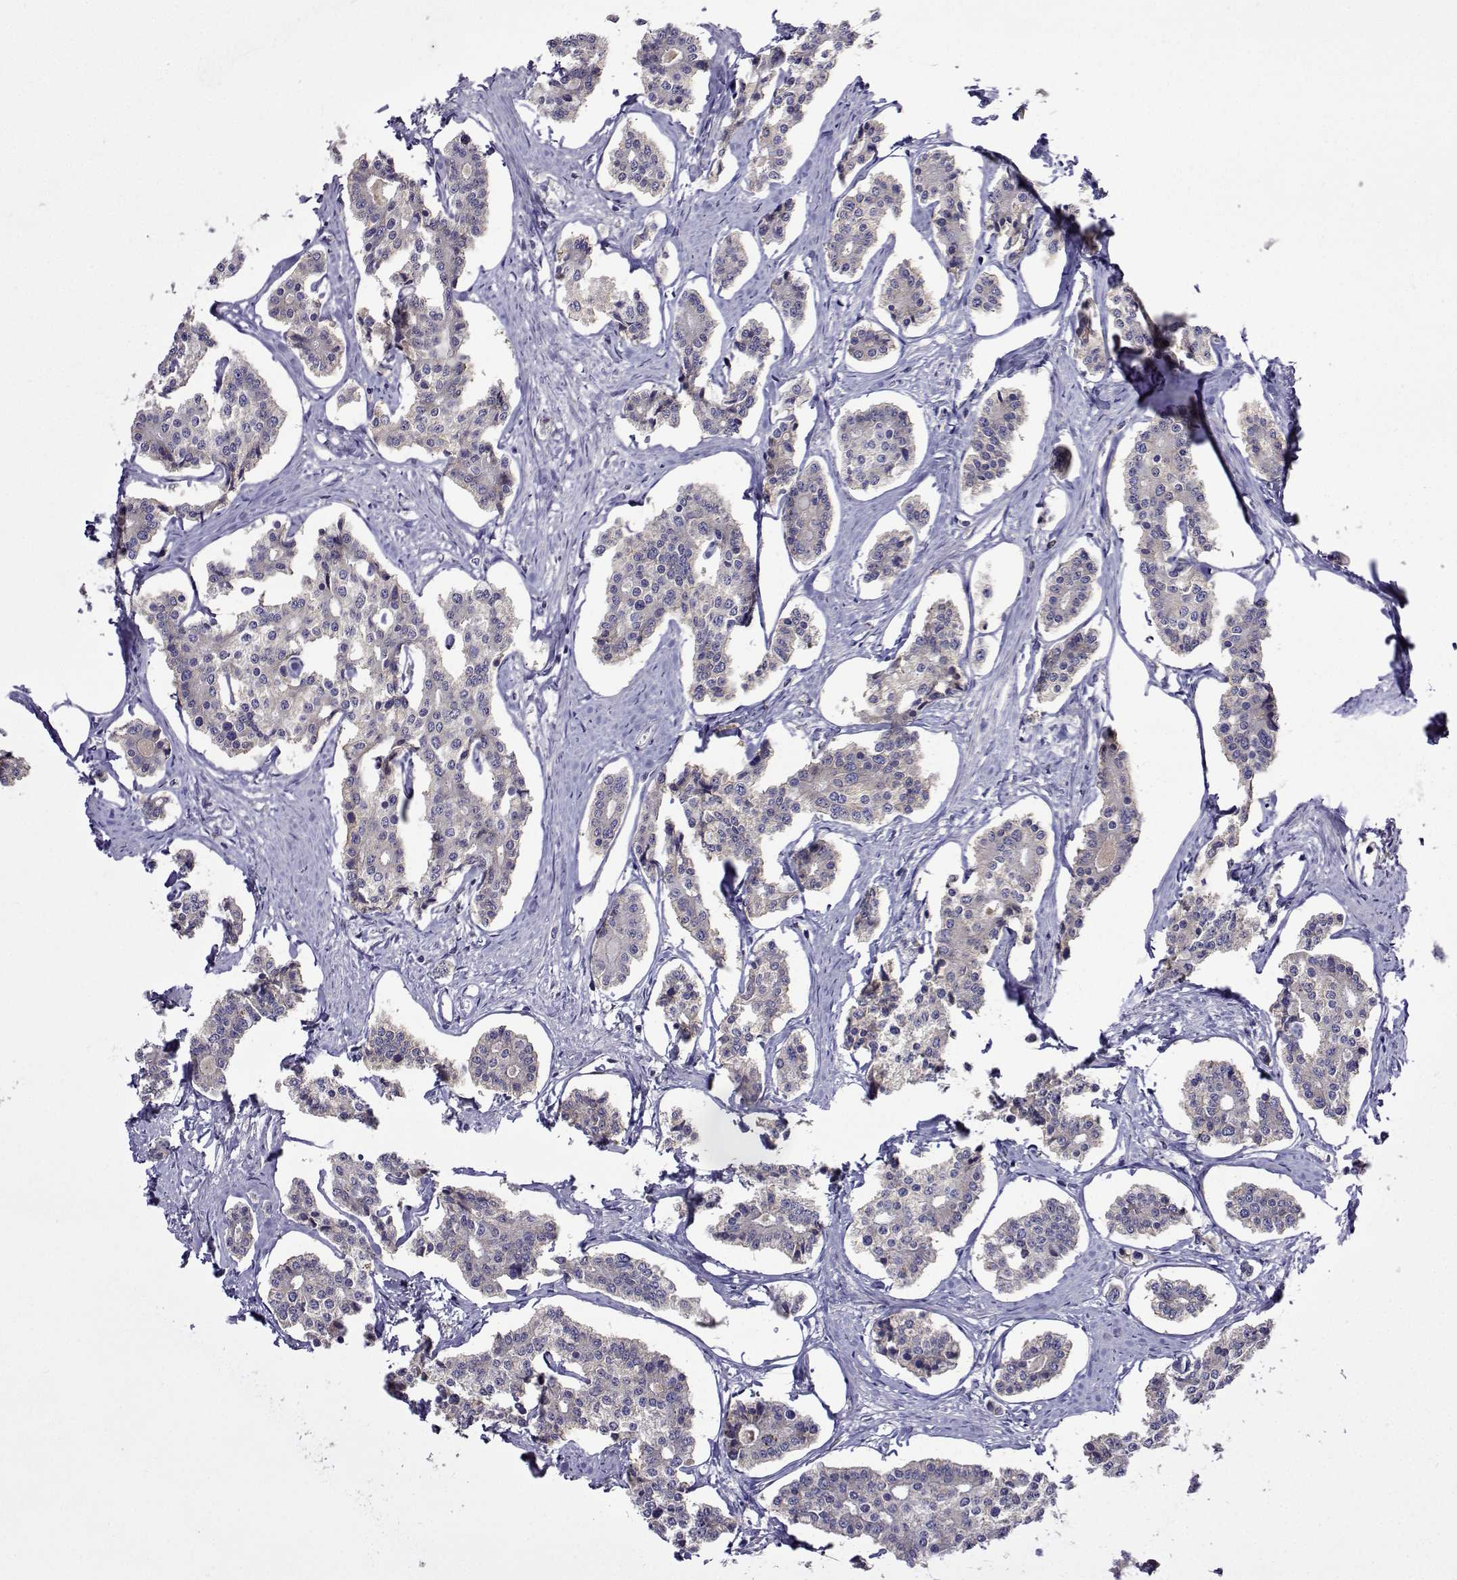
{"staining": {"intensity": "negative", "quantity": "none", "location": "none"}, "tissue": "carcinoid", "cell_type": "Tumor cells", "image_type": "cancer", "snomed": [{"axis": "morphology", "description": "Carcinoid, malignant, NOS"}, {"axis": "topography", "description": "Small intestine"}], "caption": "An immunohistochemistry histopathology image of carcinoid is shown. There is no staining in tumor cells of carcinoid.", "gene": "SULT2A1", "patient": {"sex": "female", "age": 65}}